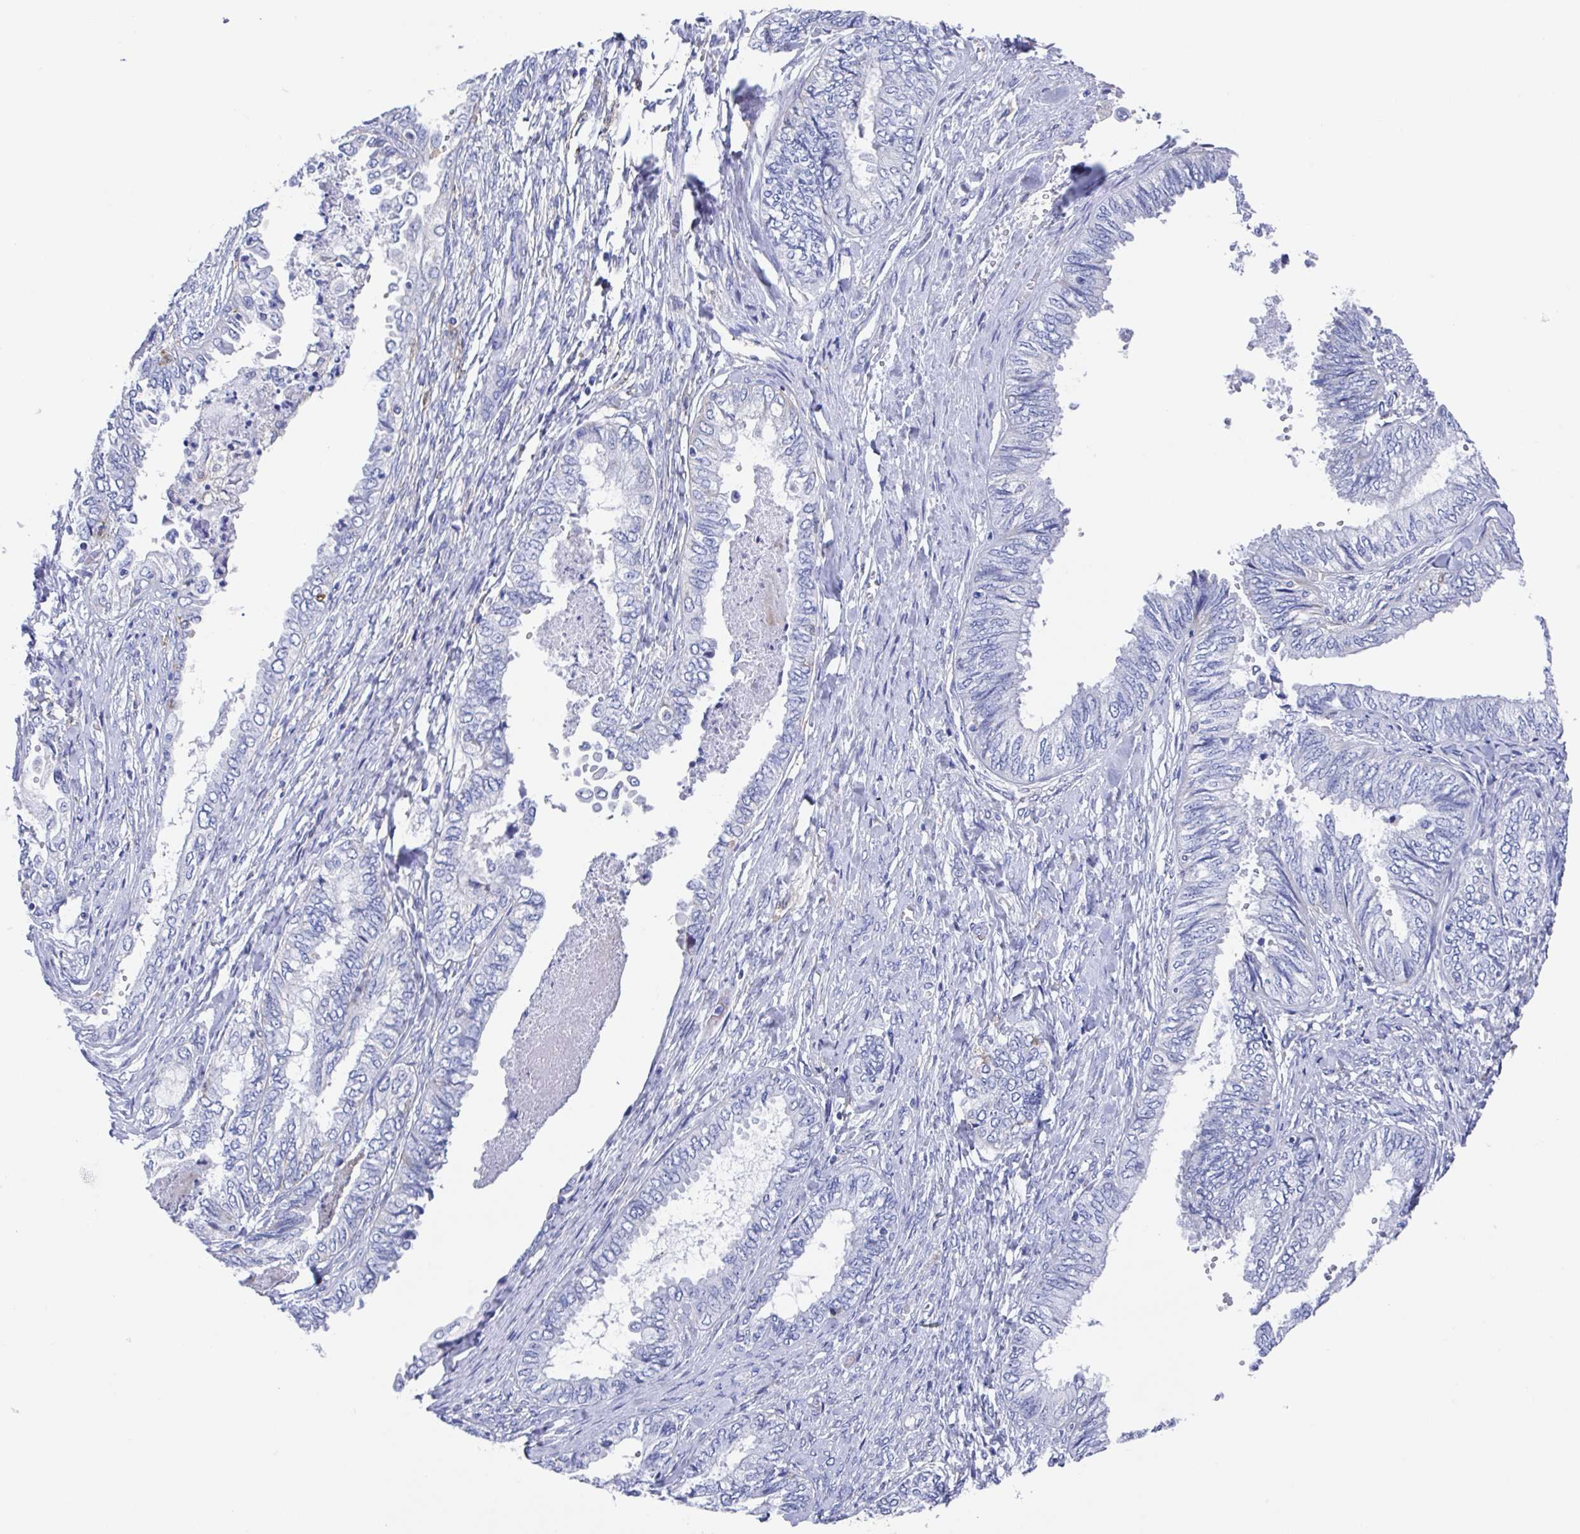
{"staining": {"intensity": "negative", "quantity": "none", "location": "none"}, "tissue": "ovarian cancer", "cell_type": "Tumor cells", "image_type": "cancer", "snomed": [{"axis": "morphology", "description": "Carcinoma, endometroid"}, {"axis": "topography", "description": "Ovary"}], "caption": "Tumor cells are negative for brown protein staining in ovarian cancer (endometroid carcinoma).", "gene": "FCGR3A", "patient": {"sex": "female", "age": 70}}